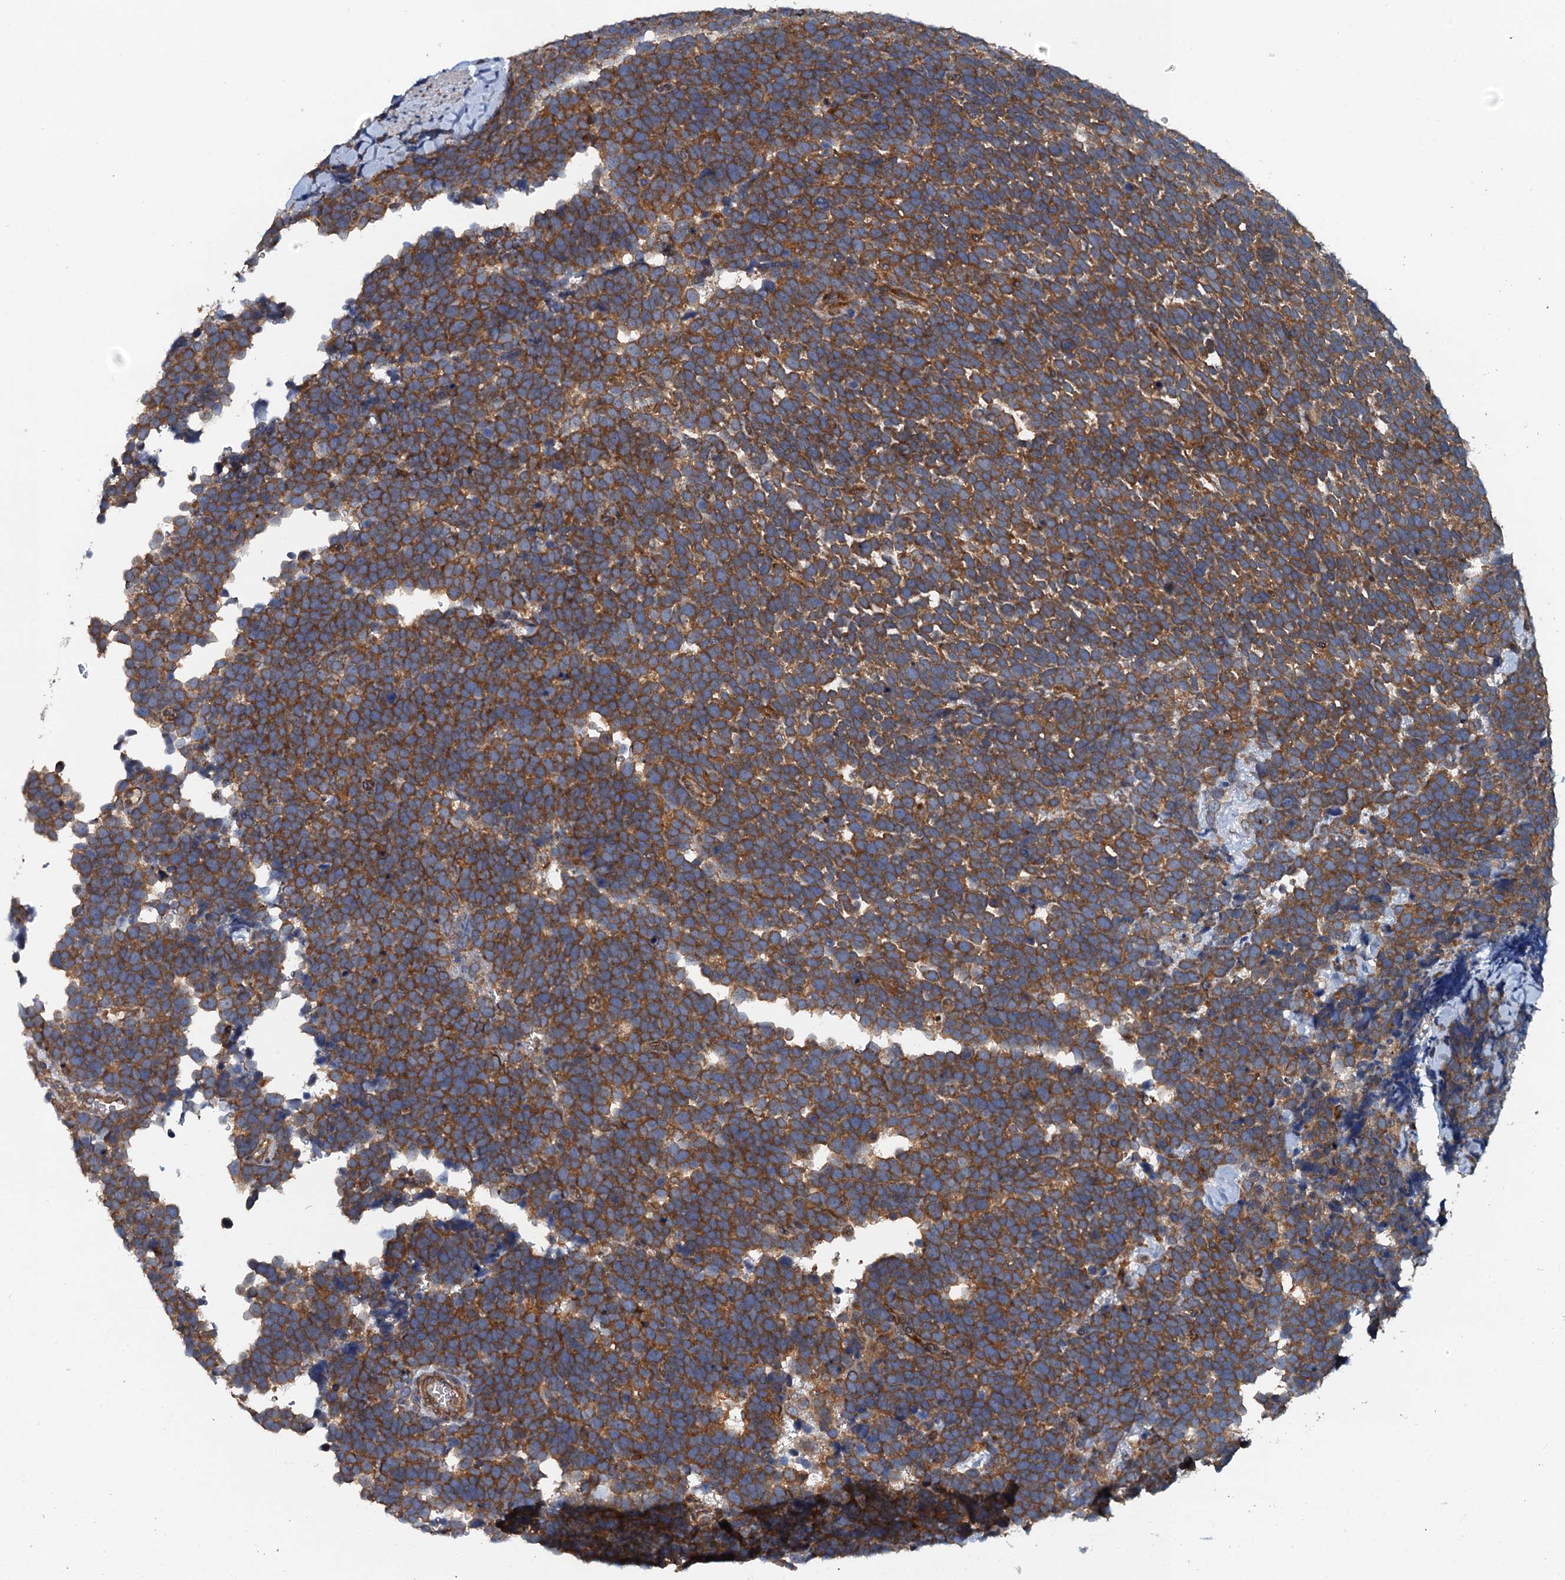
{"staining": {"intensity": "strong", "quantity": ">75%", "location": "cytoplasmic/membranous"}, "tissue": "urothelial cancer", "cell_type": "Tumor cells", "image_type": "cancer", "snomed": [{"axis": "morphology", "description": "Urothelial carcinoma, High grade"}, {"axis": "topography", "description": "Urinary bladder"}], "caption": "Urothelial cancer stained with DAB immunohistochemistry (IHC) reveals high levels of strong cytoplasmic/membranous expression in approximately >75% of tumor cells. The staining was performed using DAB (3,3'-diaminobenzidine), with brown indicating positive protein expression. Nuclei are stained blue with hematoxylin.", "gene": "EFL1", "patient": {"sex": "female", "age": 82}}